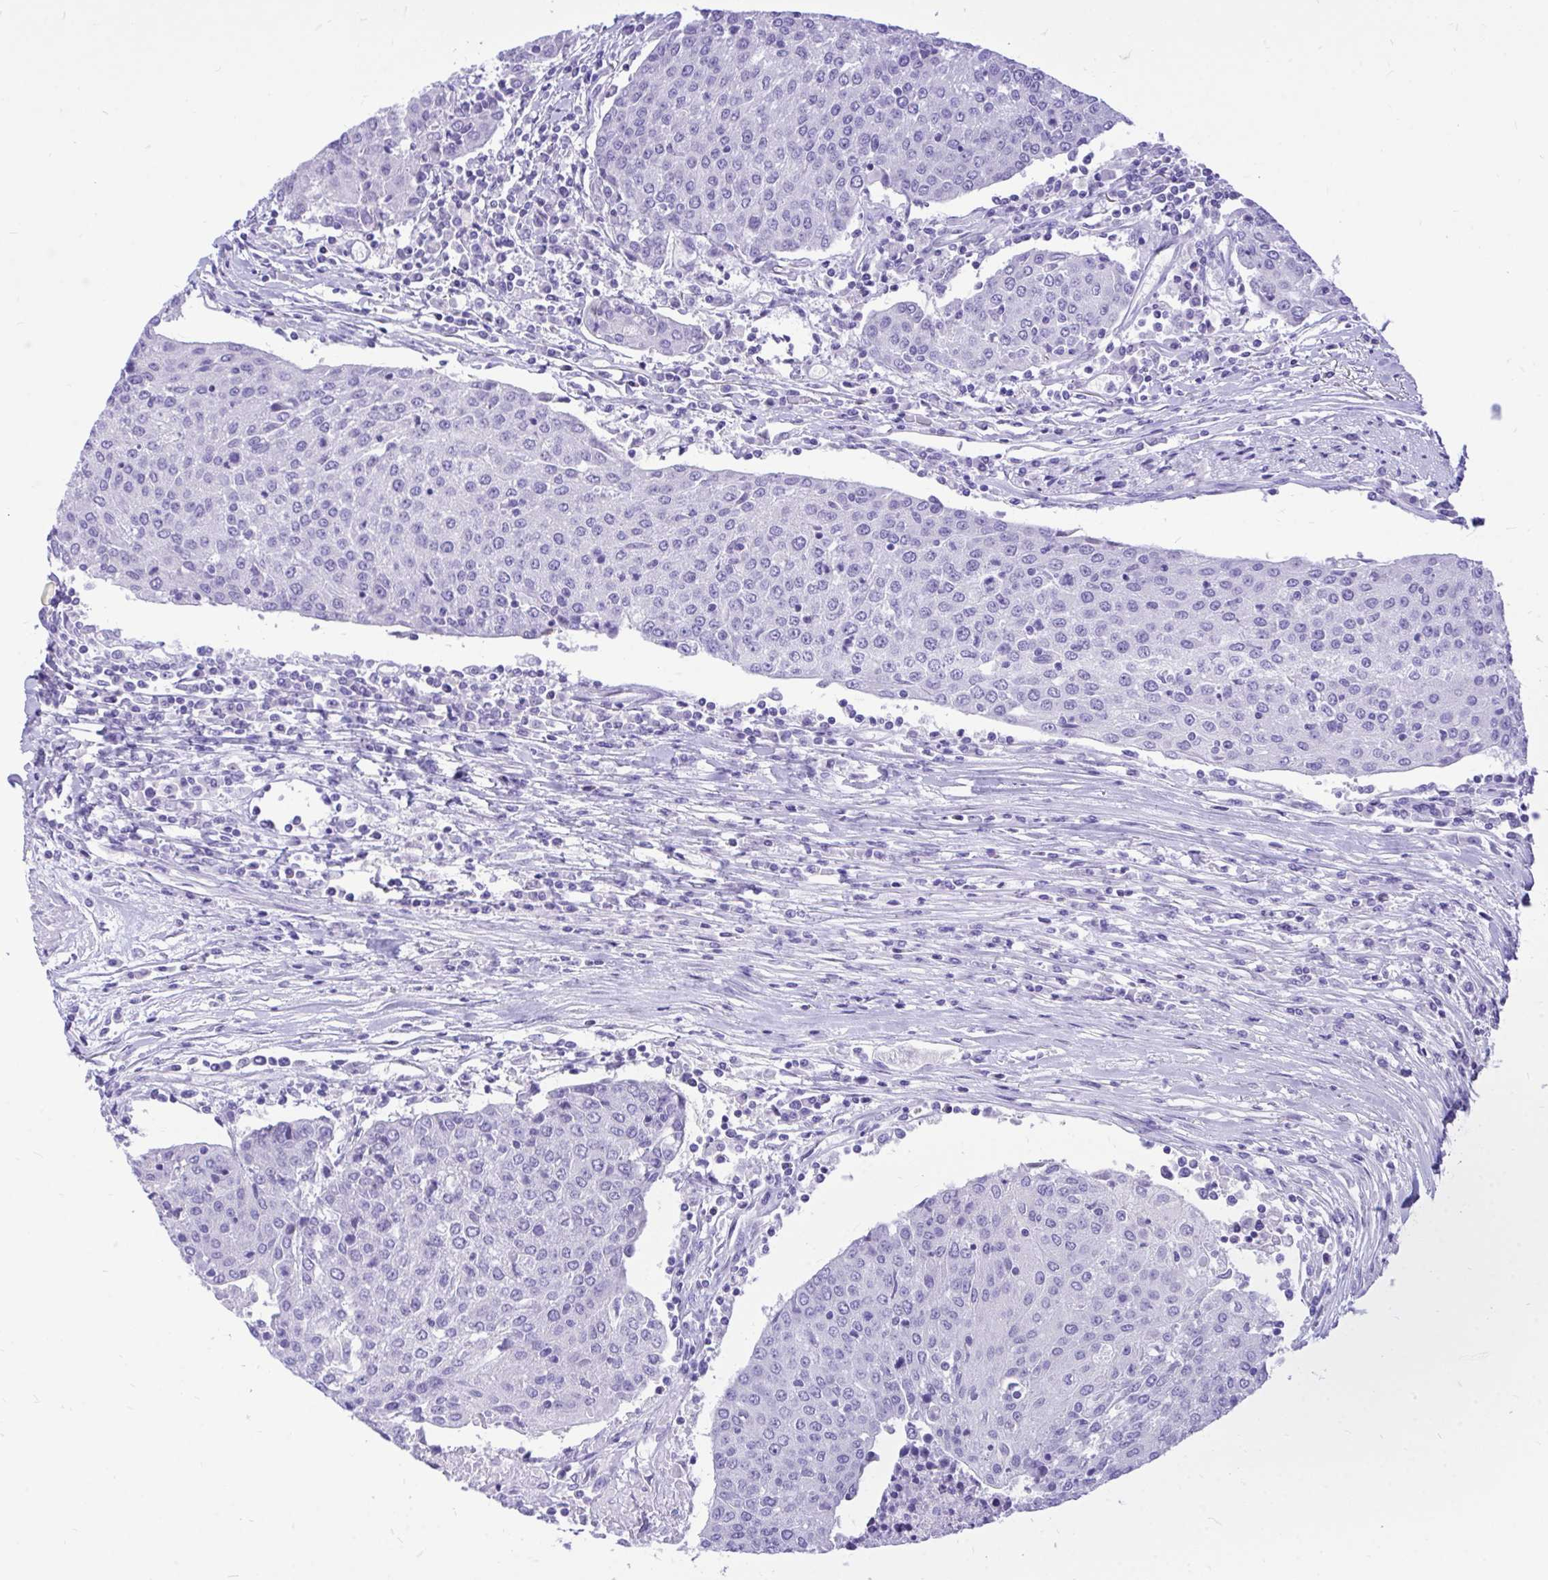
{"staining": {"intensity": "negative", "quantity": "none", "location": "none"}, "tissue": "urothelial cancer", "cell_type": "Tumor cells", "image_type": "cancer", "snomed": [{"axis": "morphology", "description": "Urothelial carcinoma, High grade"}, {"axis": "topography", "description": "Urinary bladder"}], "caption": "An image of human urothelial cancer is negative for staining in tumor cells. (Immunohistochemistry (ihc), brightfield microscopy, high magnification).", "gene": "MON1A", "patient": {"sex": "female", "age": 85}}